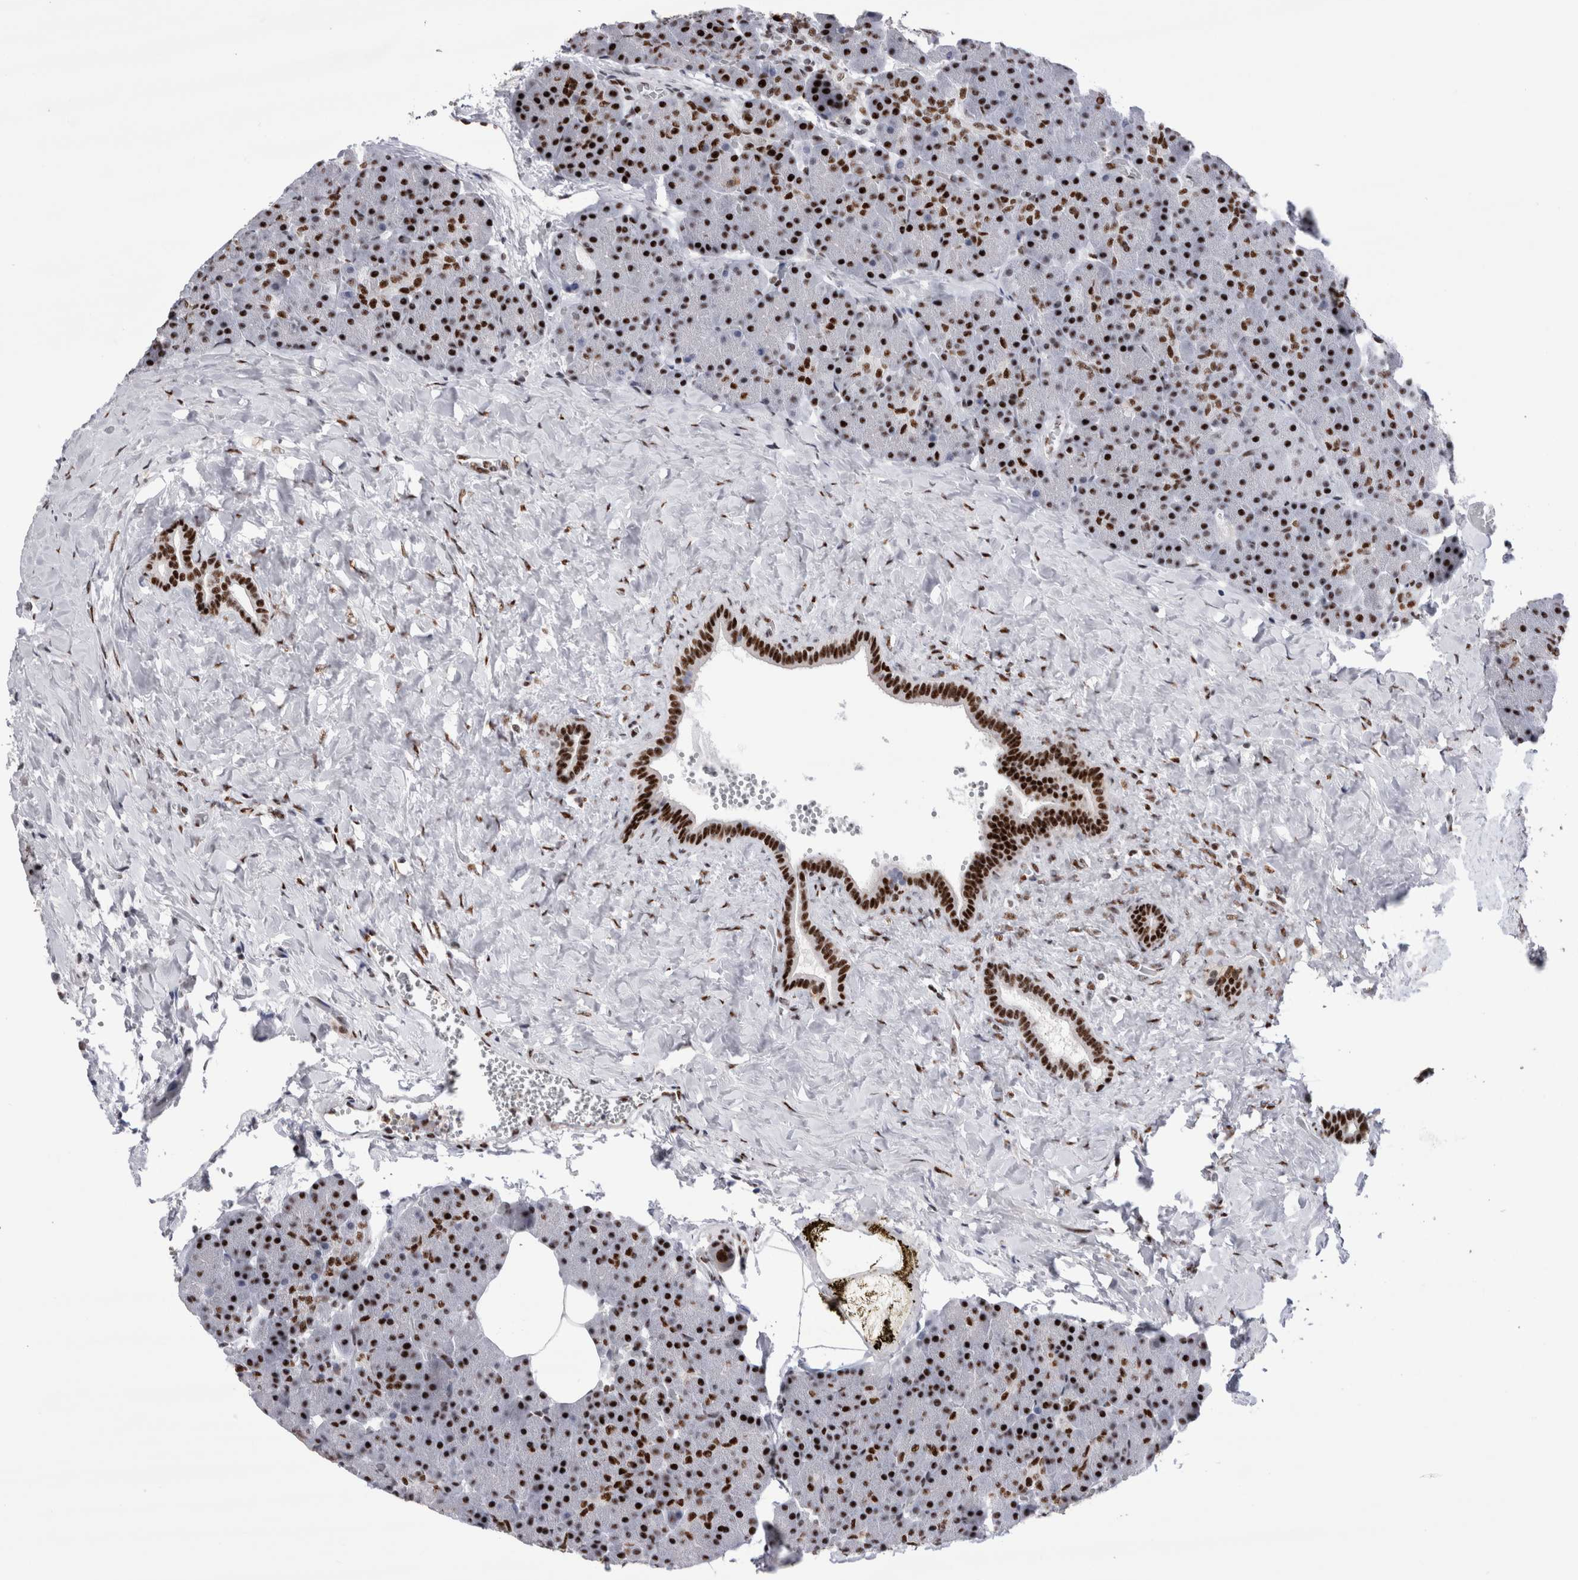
{"staining": {"intensity": "strong", "quantity": "25%-75%", "location": "nuclear"}, "tissue": "pancreas", "cell_type": "Exocrine glandular cells", "image_type": "normal", "snomed": [{"axis": "morphology", "description": "Normal tissue, NOS"}, {"axis": "morphology", "description": "Carcinoid, malignant, NOS"}, {"axis": "topography", "description": "Pancreas"}], "caption": "Pancreas stained with a brown dye demonstrates strong nuclear positive expression in approximately 25%-75% of exocrine glandular cells.", "gene": "RBM6", "patient": {"sex": "female", "age": 35}}